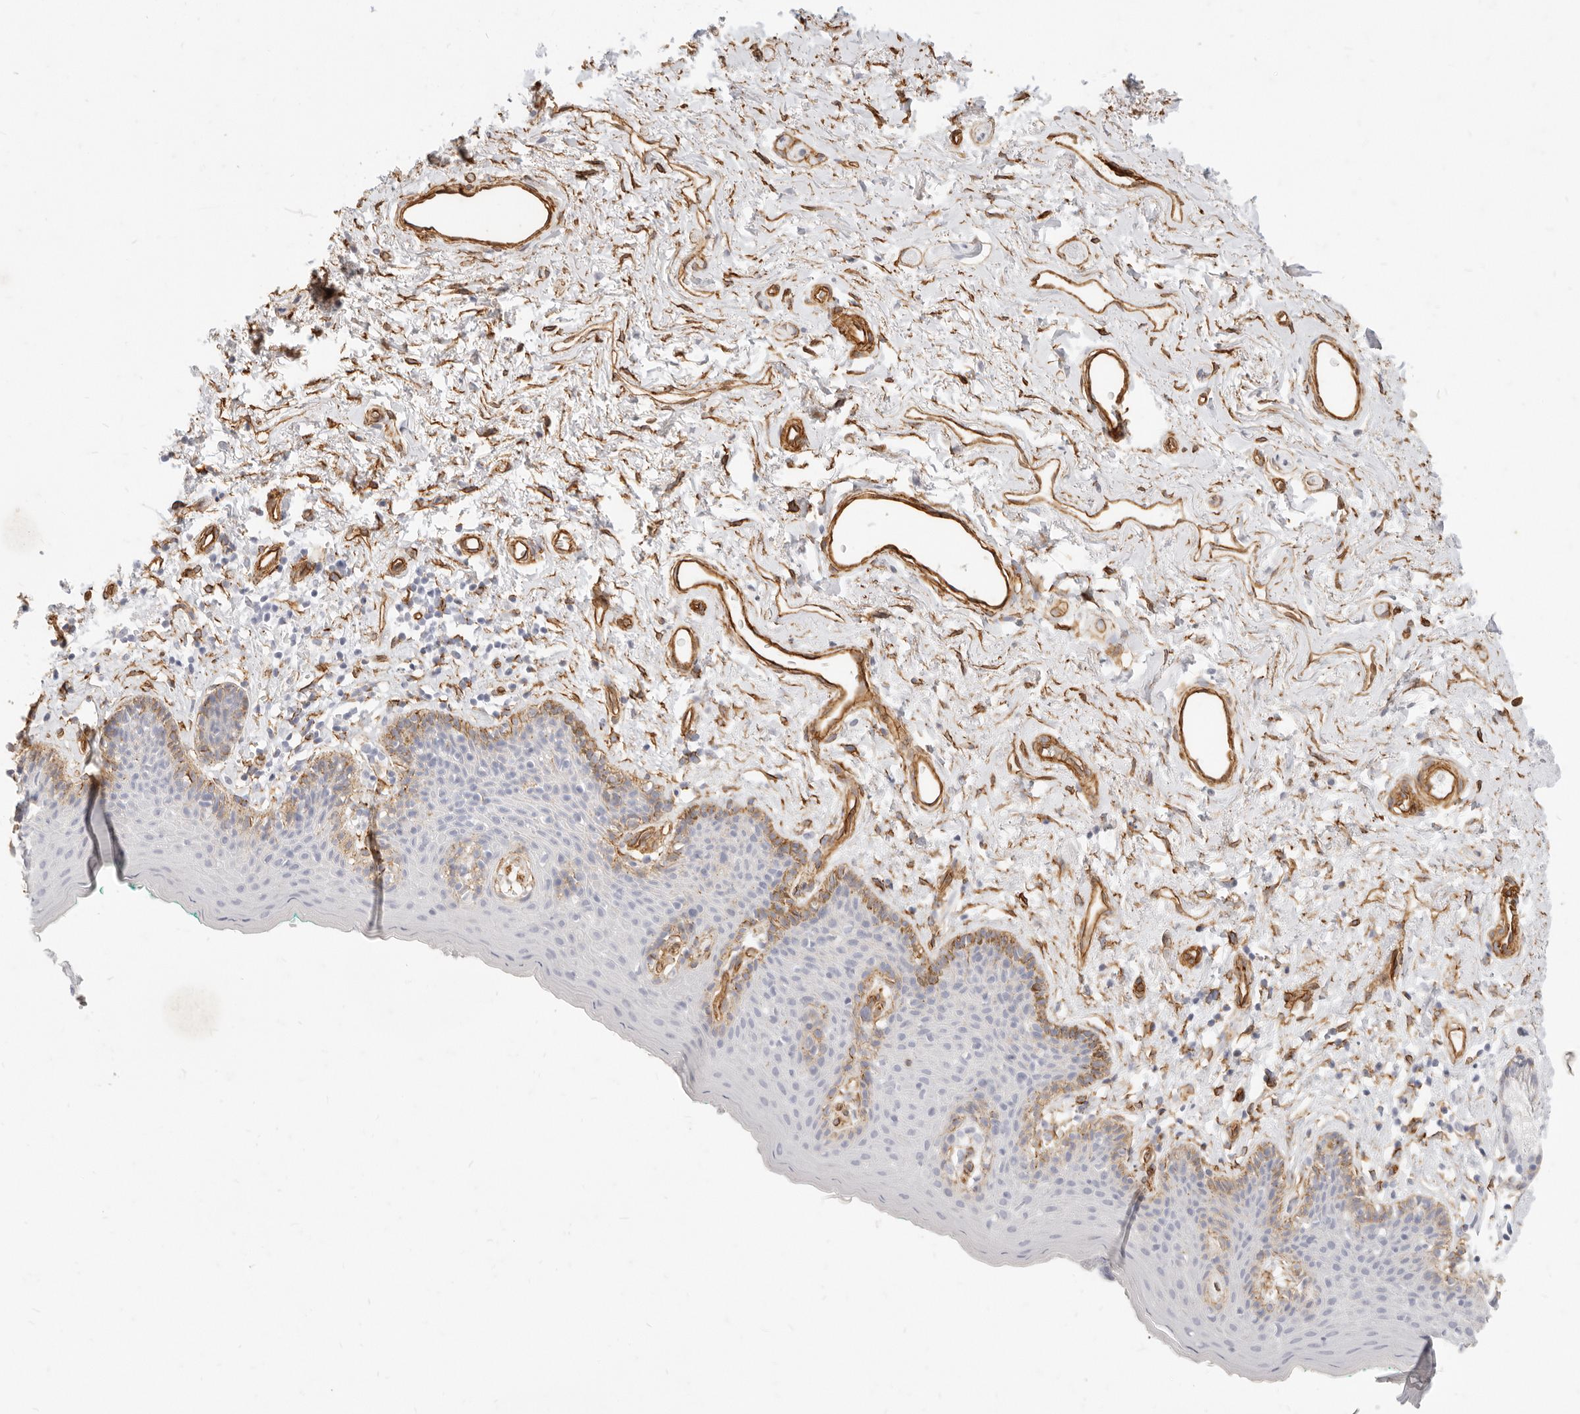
{"staining": {"intensity": "moderate", "quantity": "<25%", "location": "cytoplasmic/membranous"}, "tissue": "skin", "cell_type": "Epidermal cells", "image_type": "normal", "snomed": [{"axis": "morphology", "description": "Normal tissue, NOS"}, {"axis": "topography", "description": "Vulva"}], "caption": "Immunohistochemistry (IHC) (DAB) staining of unremarkable skin reveals moderate cytoplasmic/membranous protein expression in approximately <25% of epidermal cells.", "gene": "NUS1", "patient": {"sex": "female", "age": 66}}